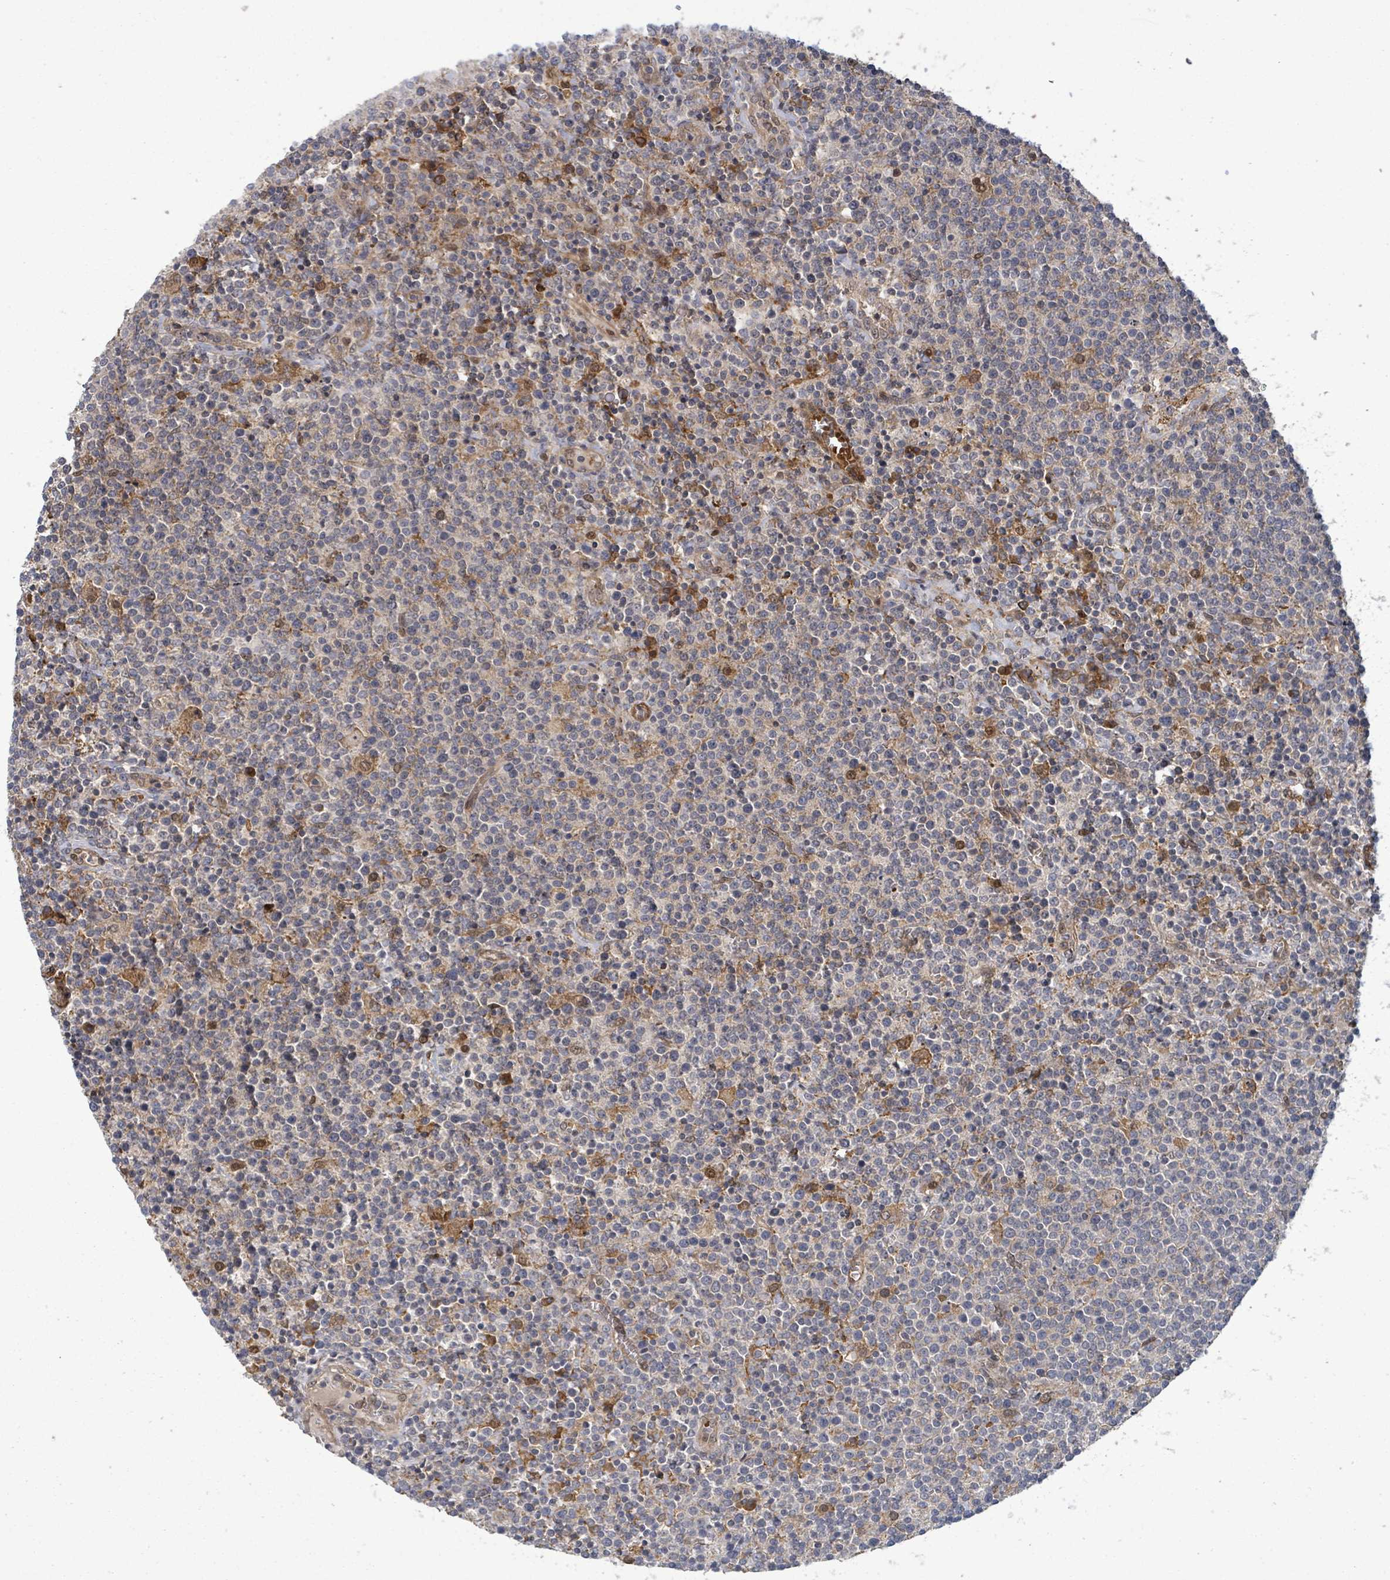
{"staining": {"intensity": "negative", "quantity": "none", "location": "none"}, "tissue": "lymphoma", "cell_type": "Tumor cells", "image_type": "cancer", "snomed": [{"axis": "morphology", "description": "Malignant lymphoma, non-Hodgkin's type, High grade"}, {"axis": "topography", "description": "Lymph node"}], "caption": "There is no significant positivity in tumor cells of lymphoma.", "gene": "MAP3K6", "patient": {"sex": "male", "age": 61}}